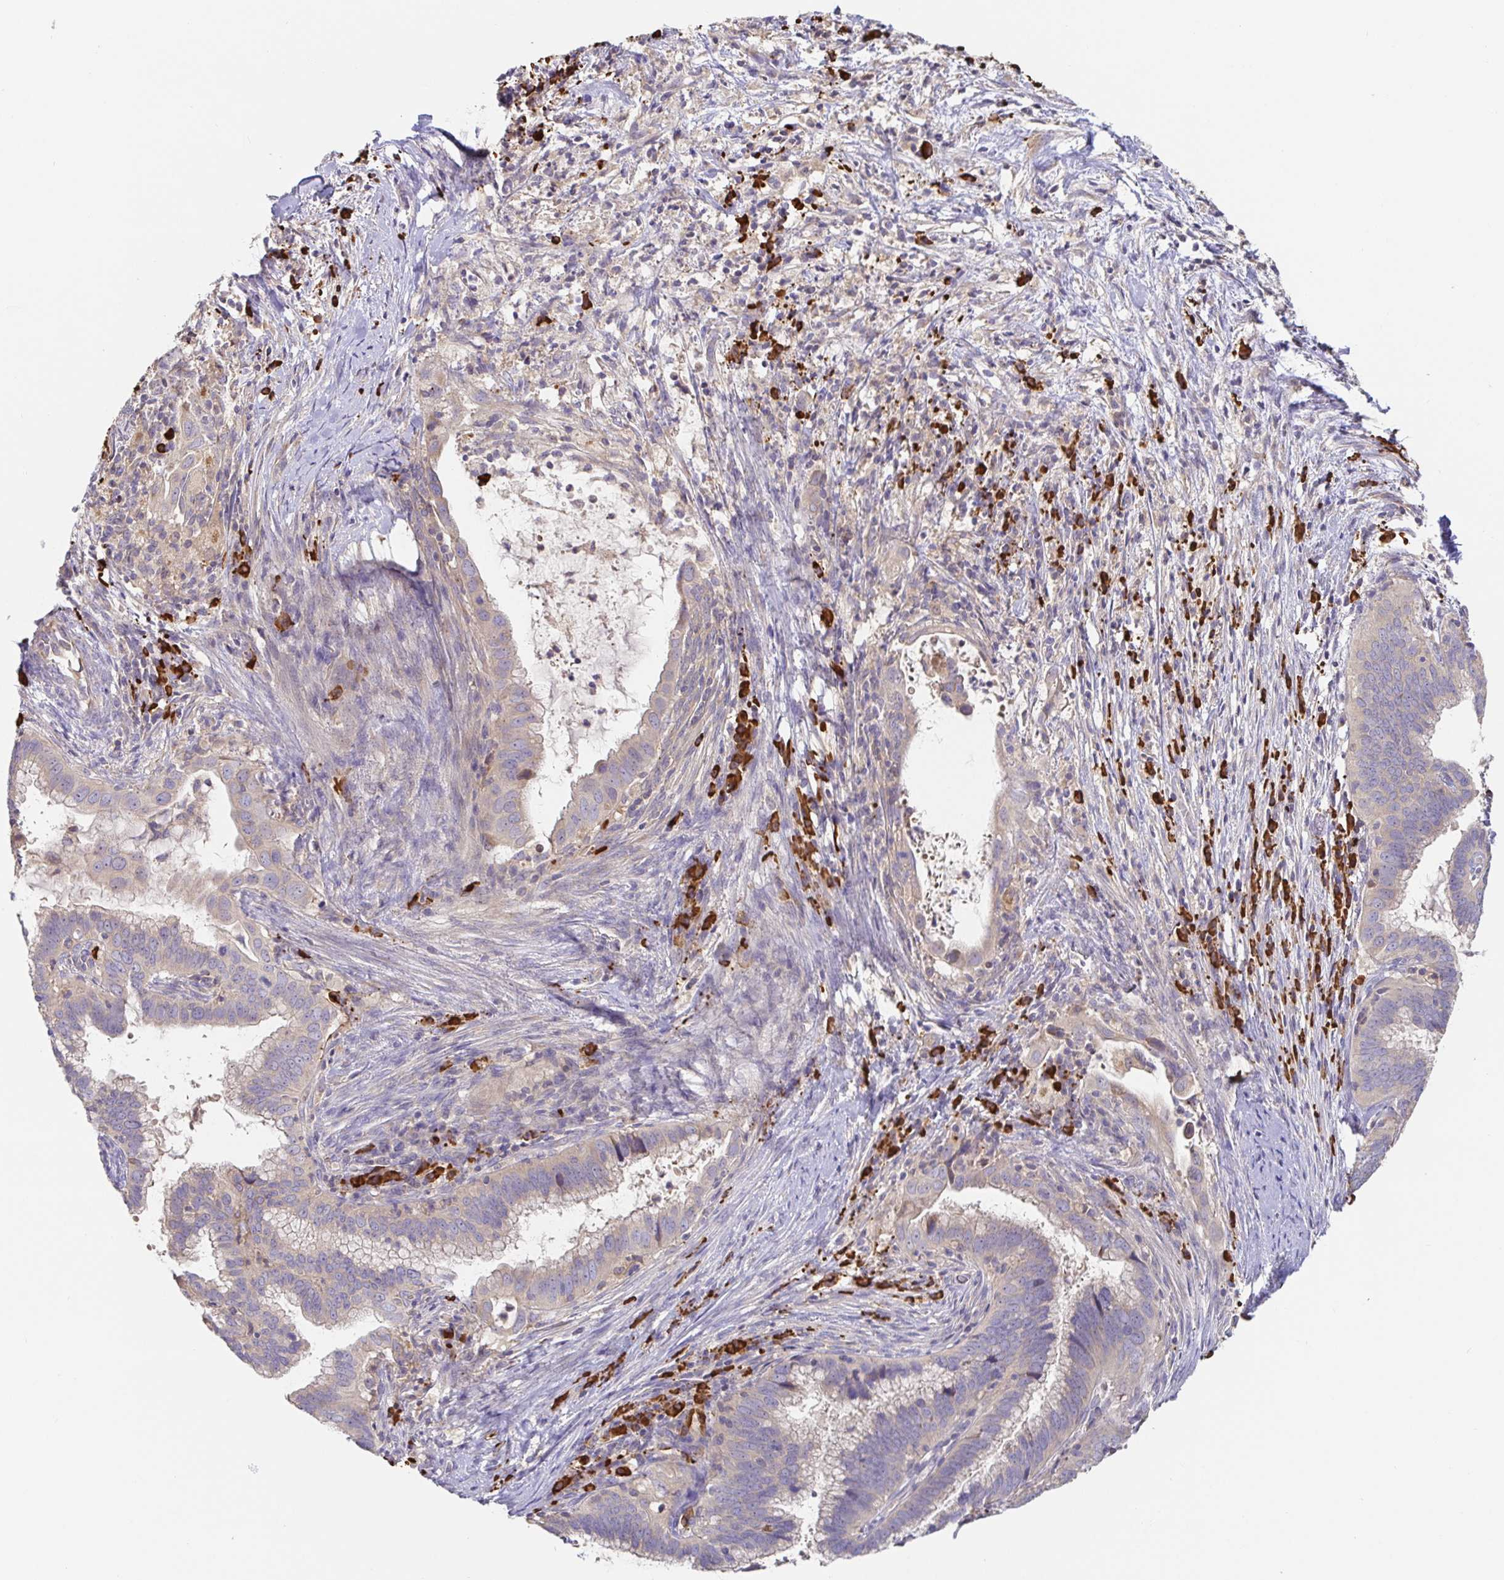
{"staining": {"intensity": "negative", "quantity": "none", "location": "none"}, "tissue": "cervical cancer", "cell_type": "Tumor cells", "image_type": "cancer", "snomed": [{"axis": "morphology", "description": "Adenocarcinoma, NOS"}, {"axis": "topography", "description": "Cervix"}], "caption": "IHC photomicrograph of neoplastic tissue: cervical adenocarcinoma stained with DAB shows no significant protein positivity in tumor cells.", "gene": "HAGH", "patient": {"sex": "female", "age": 56}}